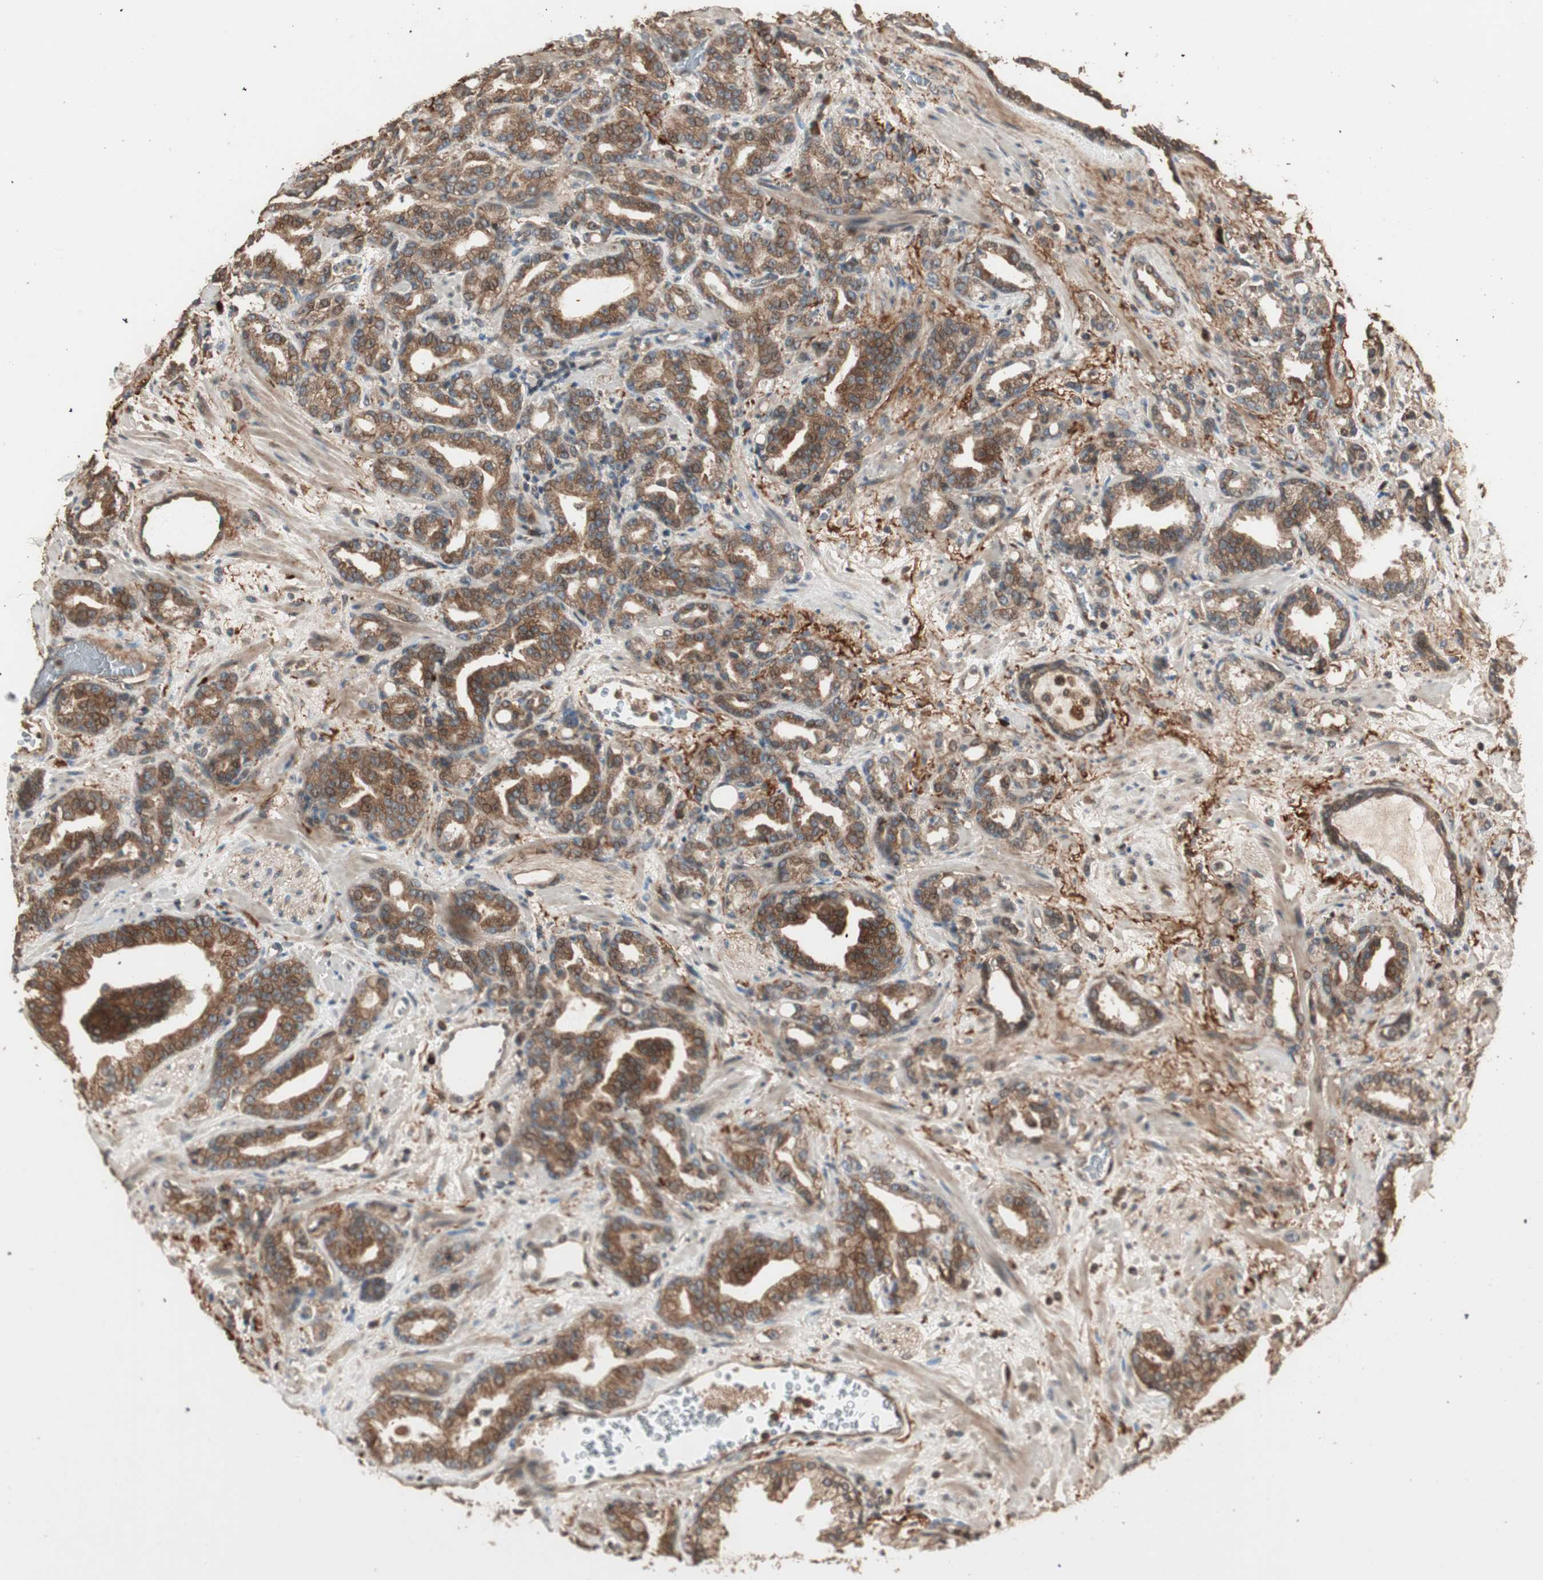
{"staining": {"intensity": "moderate", "quantity": ">75%", "location": "cytoplasmic/membranous"}, "tissue": "prostate cancer", "cell_type": "Tumor cells", "image_type": "cancer", "snomed": [{"axis": "morphology", "description": "Adenocarcinoma, Low grade"}, {"axis": "topography", "description": "Prostate"}], "caption": "DAB immunohistochemical staining of human prostate cancer demonstrates moderate cytoplasmic/membranous protein positivity in about >75% of tumor cells.", "gene": "USP20", "patient": {"sex": "male", "age": 63}}